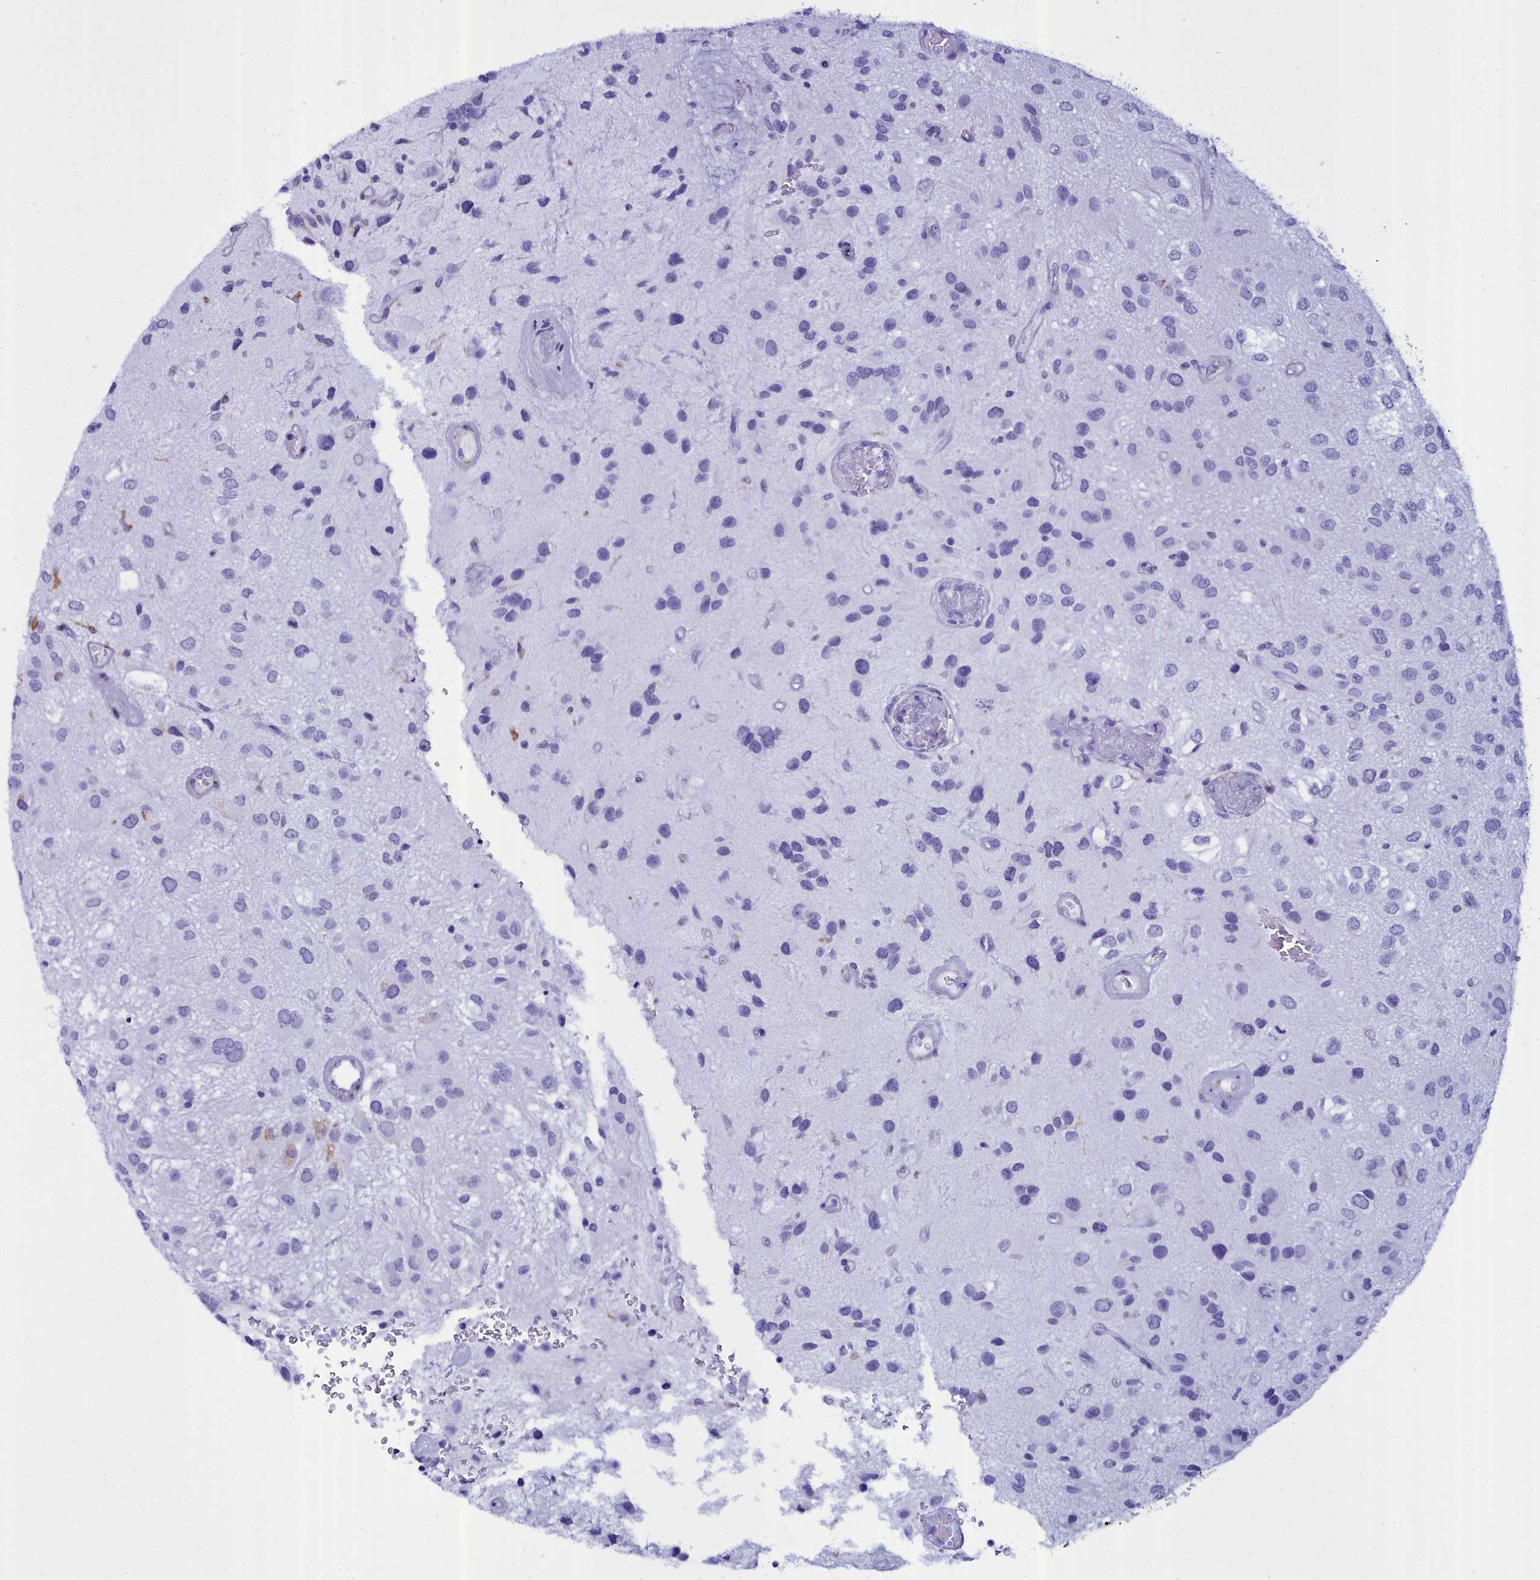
{"staining": {"intensity": "negative", "quantity": "none", "location": "none"}, "tissue": "glioma", "cell_type": "Tumor cells", "image_type": "cancer", "snomed": [{"axis": "morphology", "description": "Glioma, malignant, Low grade"}, {"axis": "topography", "description": "Brain"}], "caption": "This is an immunohistochemistry (IHC) histopathology image of glioma. There is no expression in tumor cells.", "gene": "TXNDC5", "patient": {"sex": "male", "age": 66}}